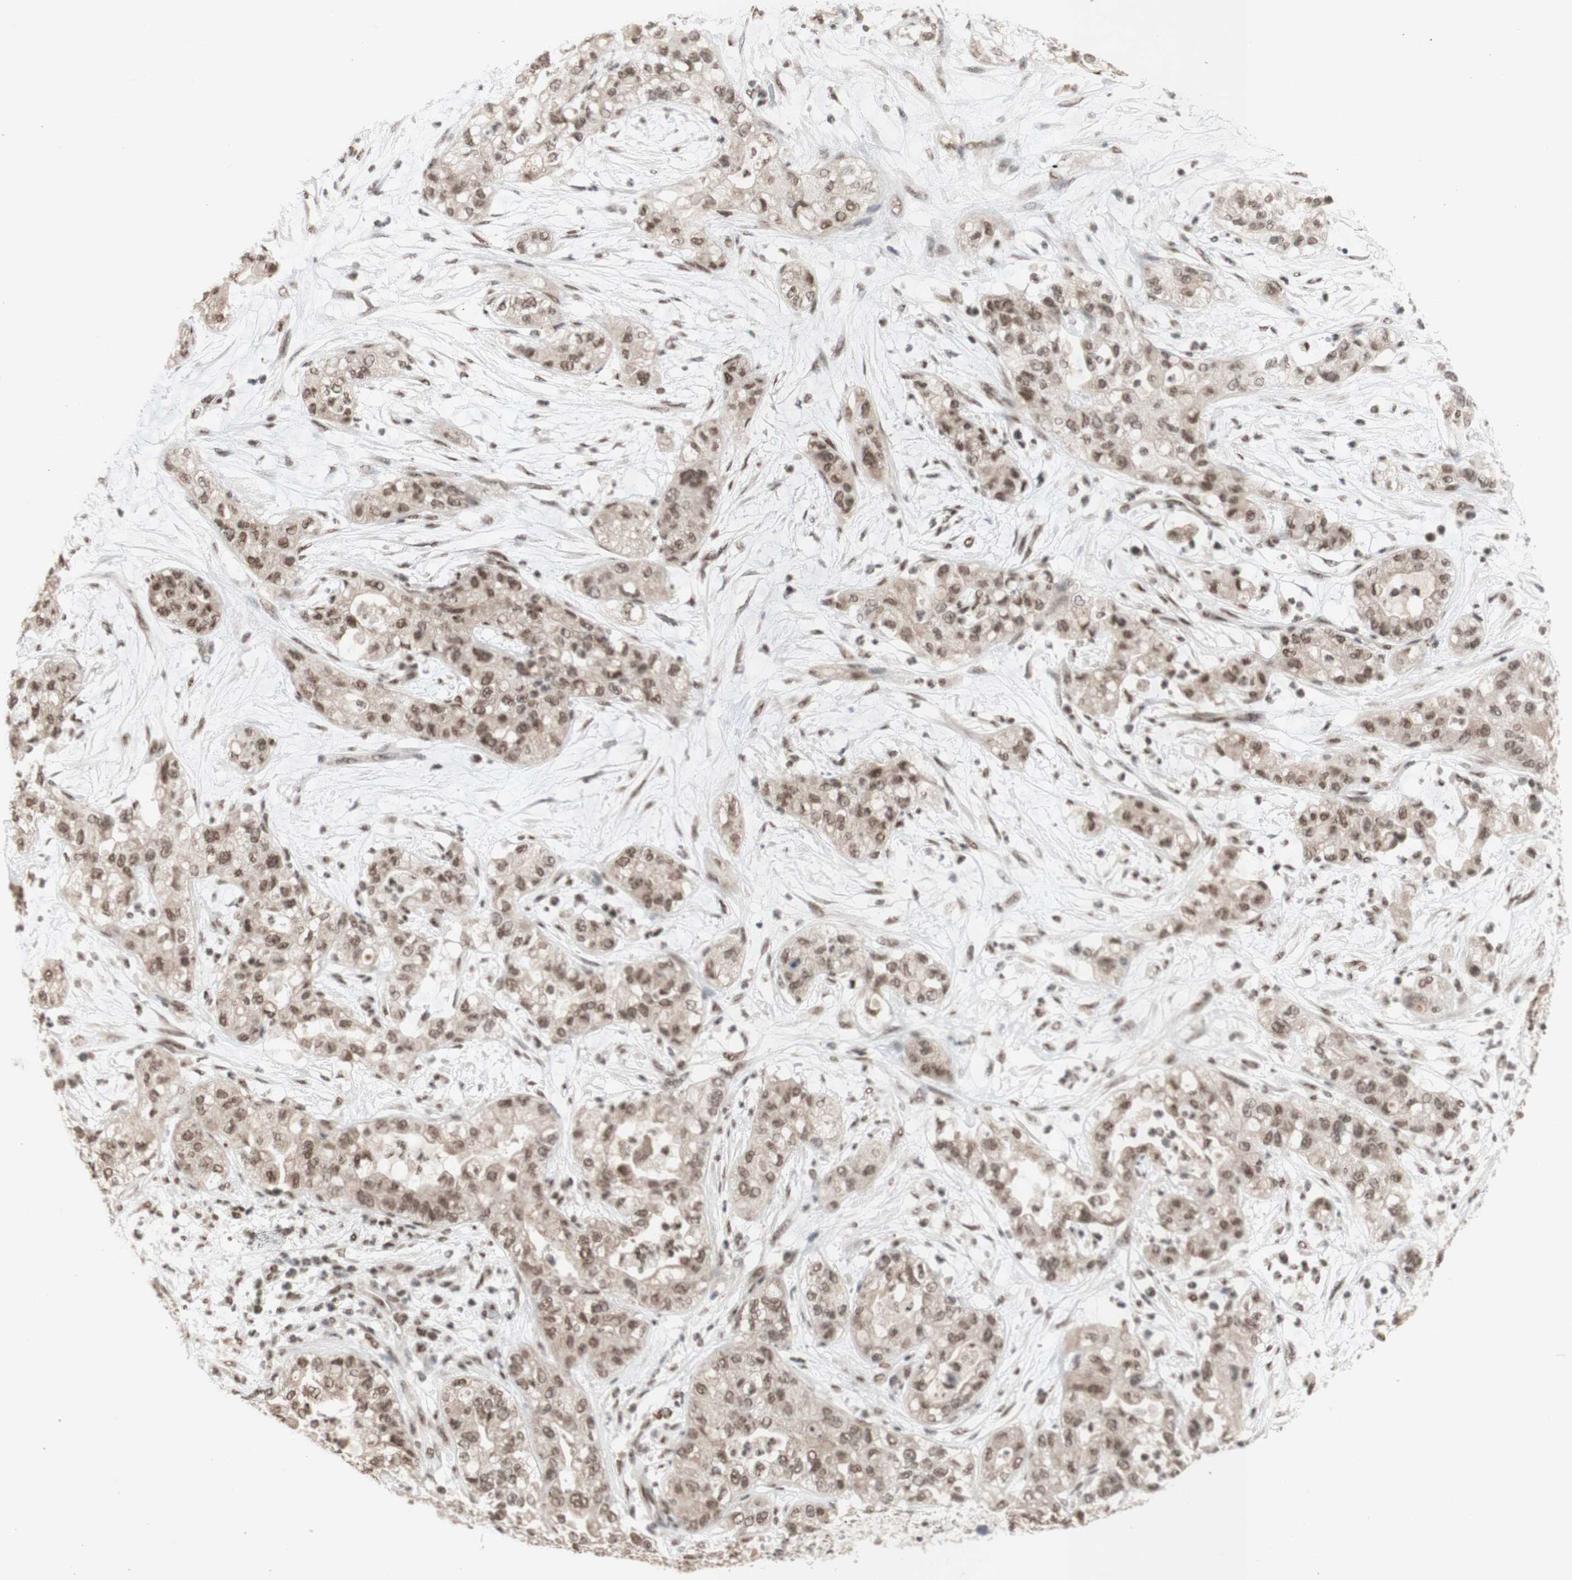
{"staining": {"intensity": "moderate", "quantity": ">75%", "location": "nuclear"}, "tissue": "pancreatic cancer", "cell_type": "Tumor cells", "image_type": "cancer", "snomed": [{"axis": "morphology", "description": "Adenocarcinoma, NOS"}, {"axis": "topography", "description": "Pancreas"}], "caption": "This histopathology image displays pancreatic cancer stained with immunohistochemistry (IHC) to label a protein in brown. The nuclear of tumor cells show moderate positivity for the protein. Nuclei are counter-stained blue.", "gene": "SFPQ", "patient": {"sex": "female", "age": 78}}